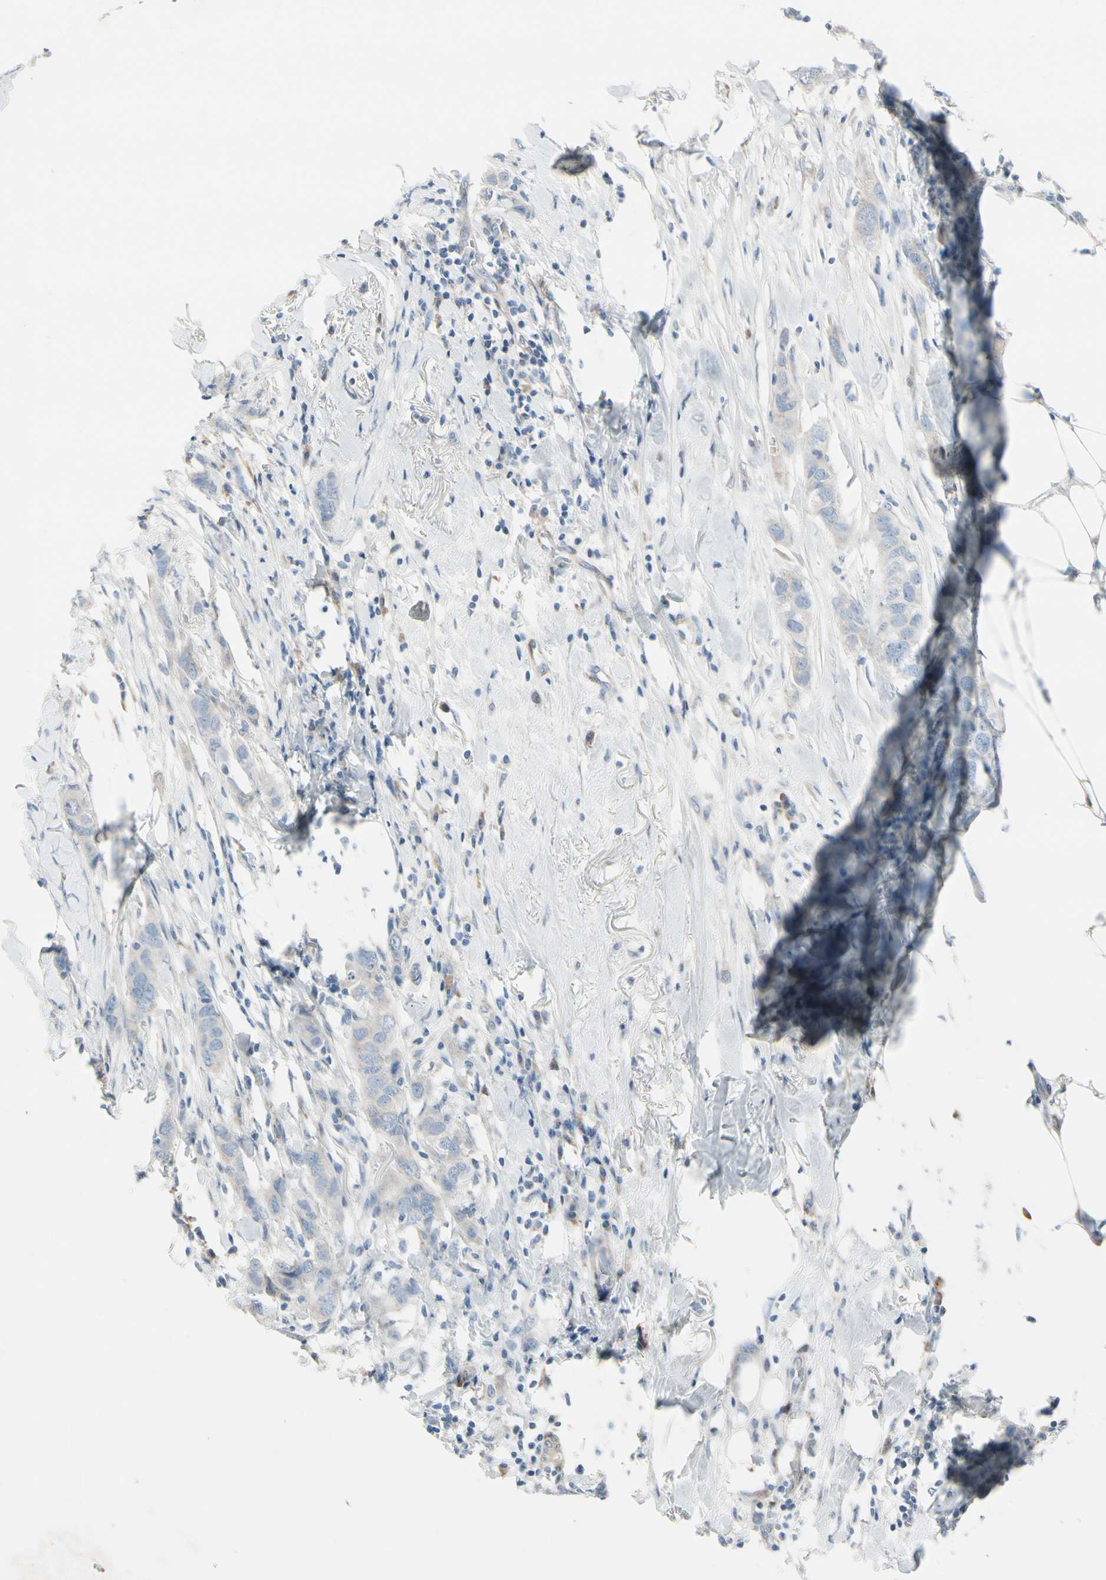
{"staining": {"intensity": "negative", "quantity": "none", "location": "none"}, "tissue": "breast cancer", "cell_type": "Tumor cells", "image_type": "cancer", "snomed": [{"axis": "morphology", "description": "Duct carcinoma"}, {"axis": "topography", "description": "Breast"}], "caption": "A high-resolution histopathology image shows immunohistochemistry (IHC) staining of breast infiltrating ductal carcinoma, which shows no significant expression in tumor cells.", "gene": "MAP2", "patient": {"sex": "female", "age": 50}}